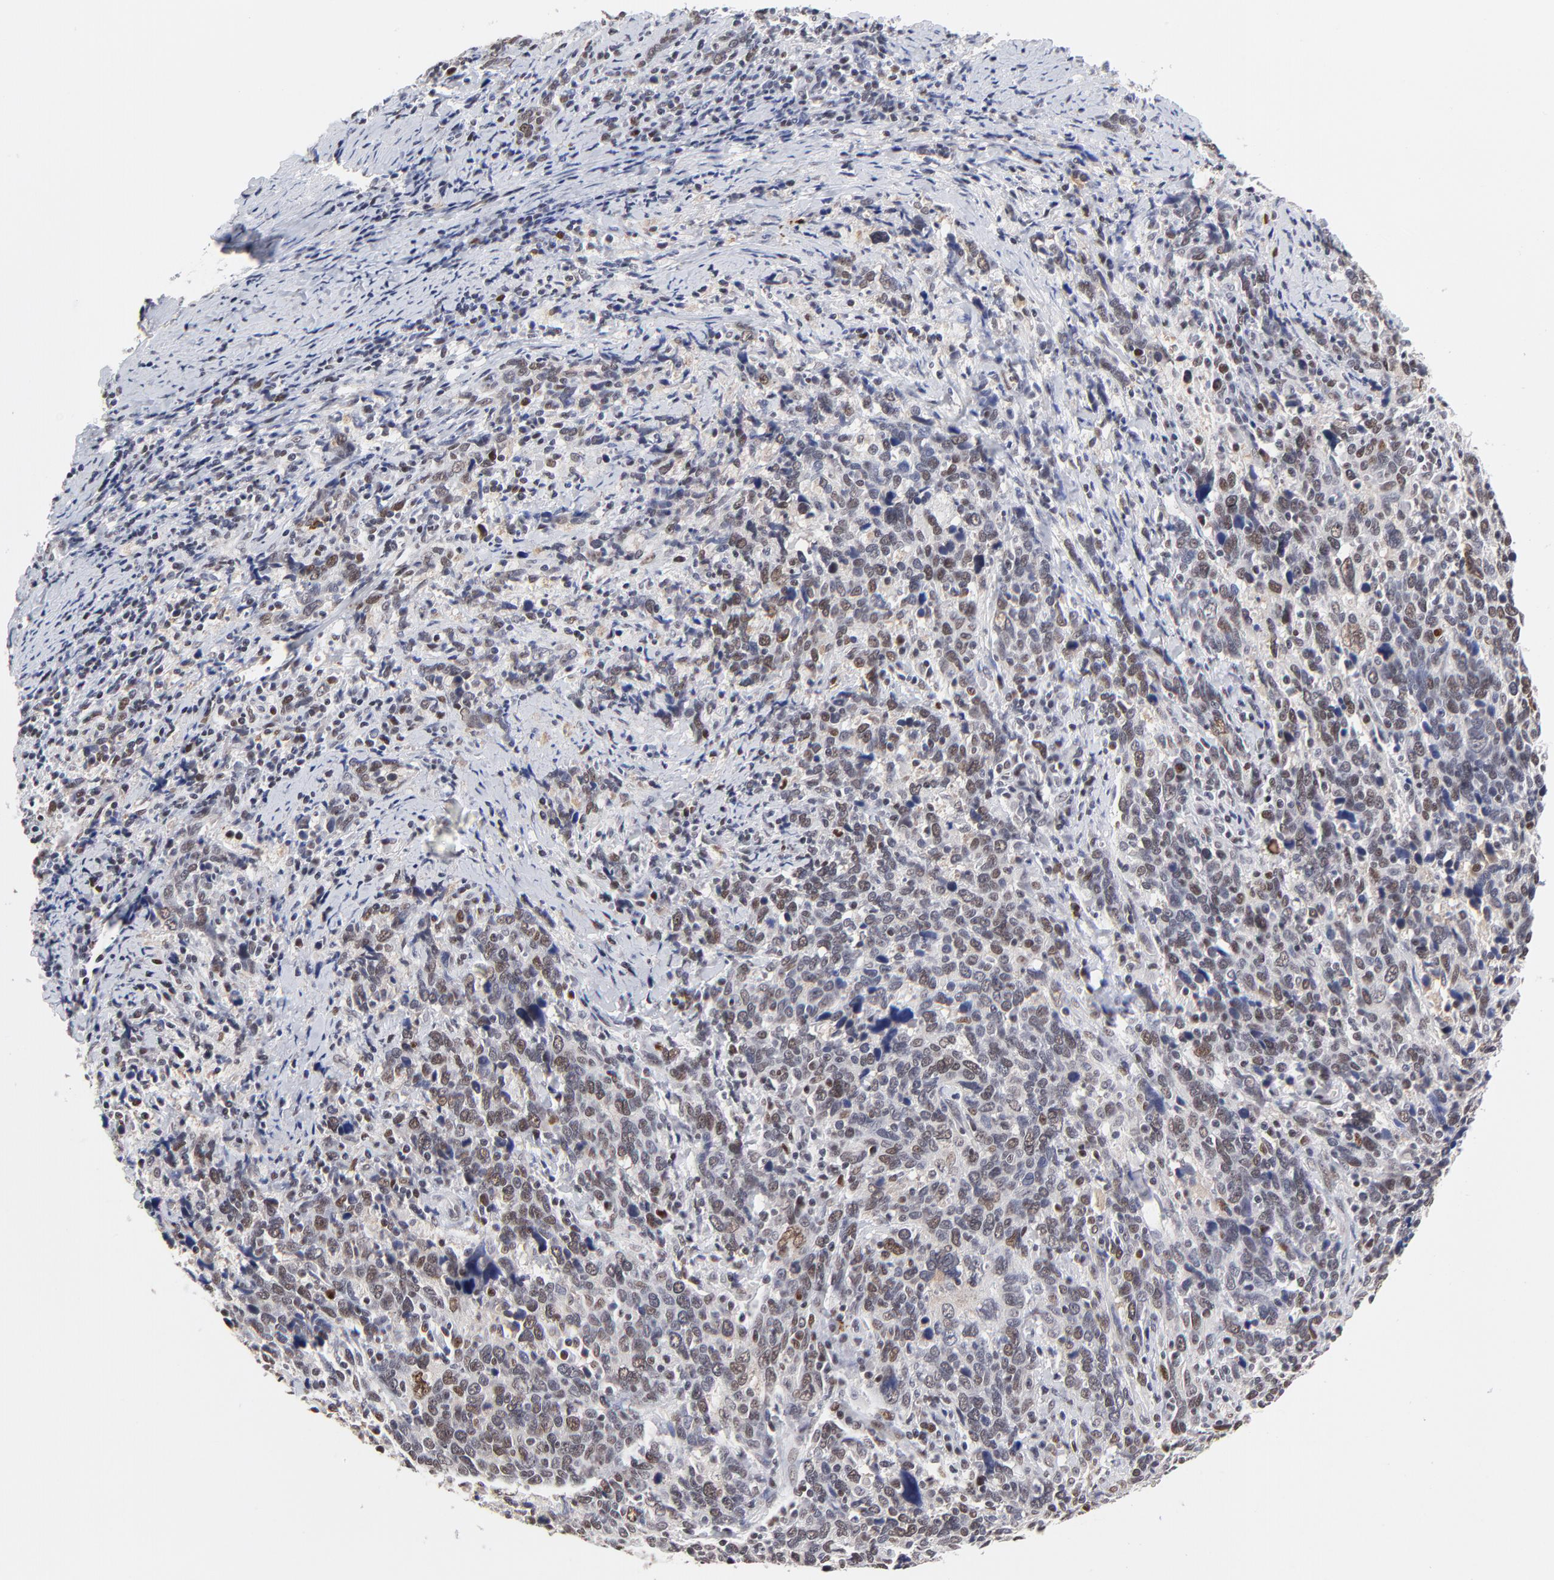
{"staining": {"intensity": "weak", "quantity": "25%-75%", "location": "nuclear"}, "tissue": "cervical cancer", "cell_type": "Tumor cells", "image_type": "cancer", "snomed": [{"axis": "morphology", "description": "Squamous cell carcinoma, NOS"}, {"axis": "topography", "description": "Cervix"}], "caption": "A brown stain highlights weak nuclear staining of a protein in cervical squamous cell carcinoma tumor cells.", "gene": "OGFOD1", "patient": {"sex": "female", "age": 41}}